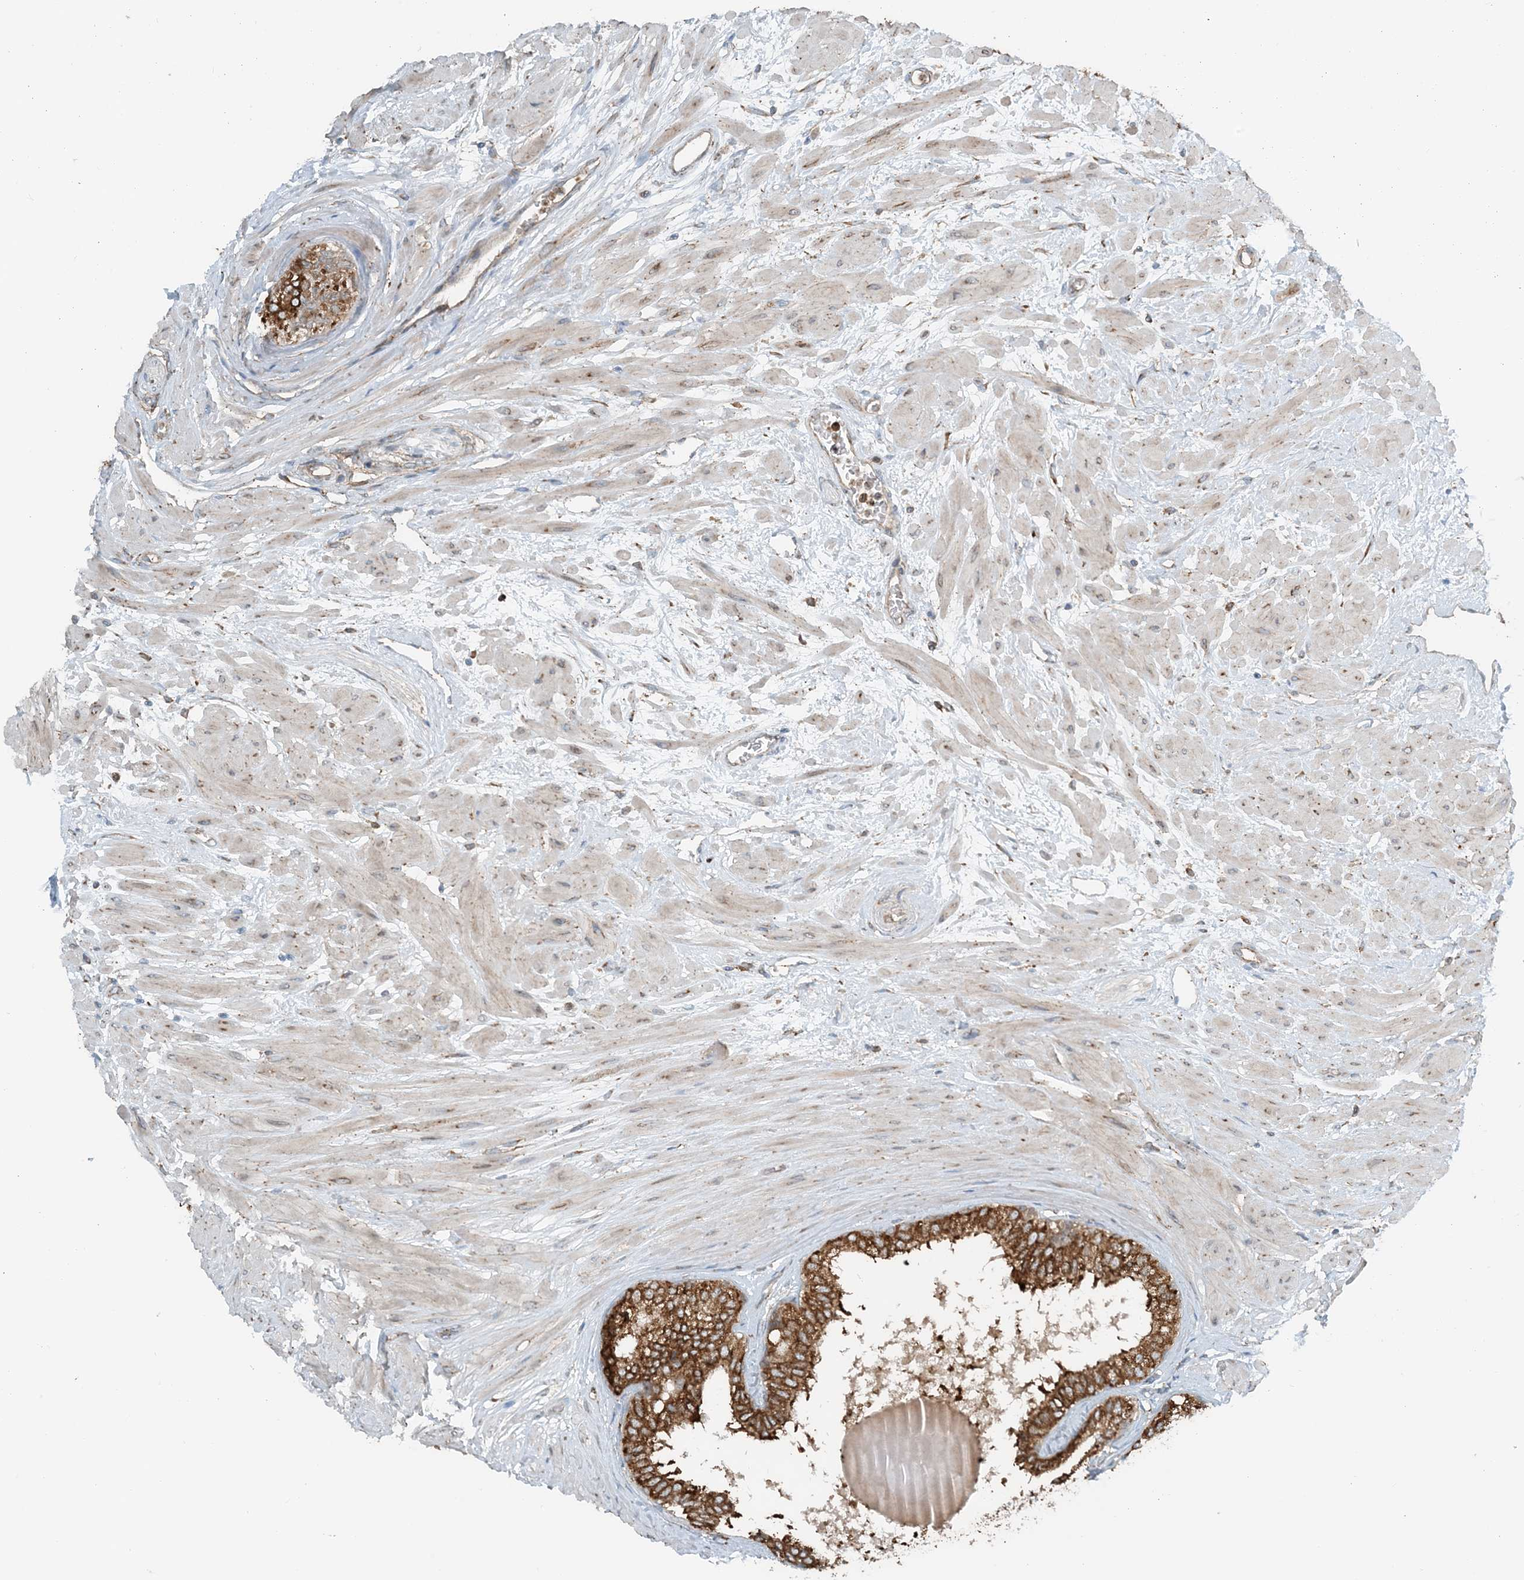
{"staining": {"intensity": "strong", "quantity": "25%-75%", "location": "cytoplasmic/membranous"}, "tissue": "prostate", "cell_type": "Glandular cells", "image_type": "normal", "snomed": [{"axis": "morphology", "description": "Normal tissue, NOS"}, {"axis": "topography", "description": "Prostate"}], "caption": "An image showing strong cytoplasmic/membranous positivity in approximately 25%-75% of glandular cells in unremarkable prostate, as visualized by brown immunohistochemical staining.", "gene": "CERKL", "patient": {"sex": "male", "age": 48}}